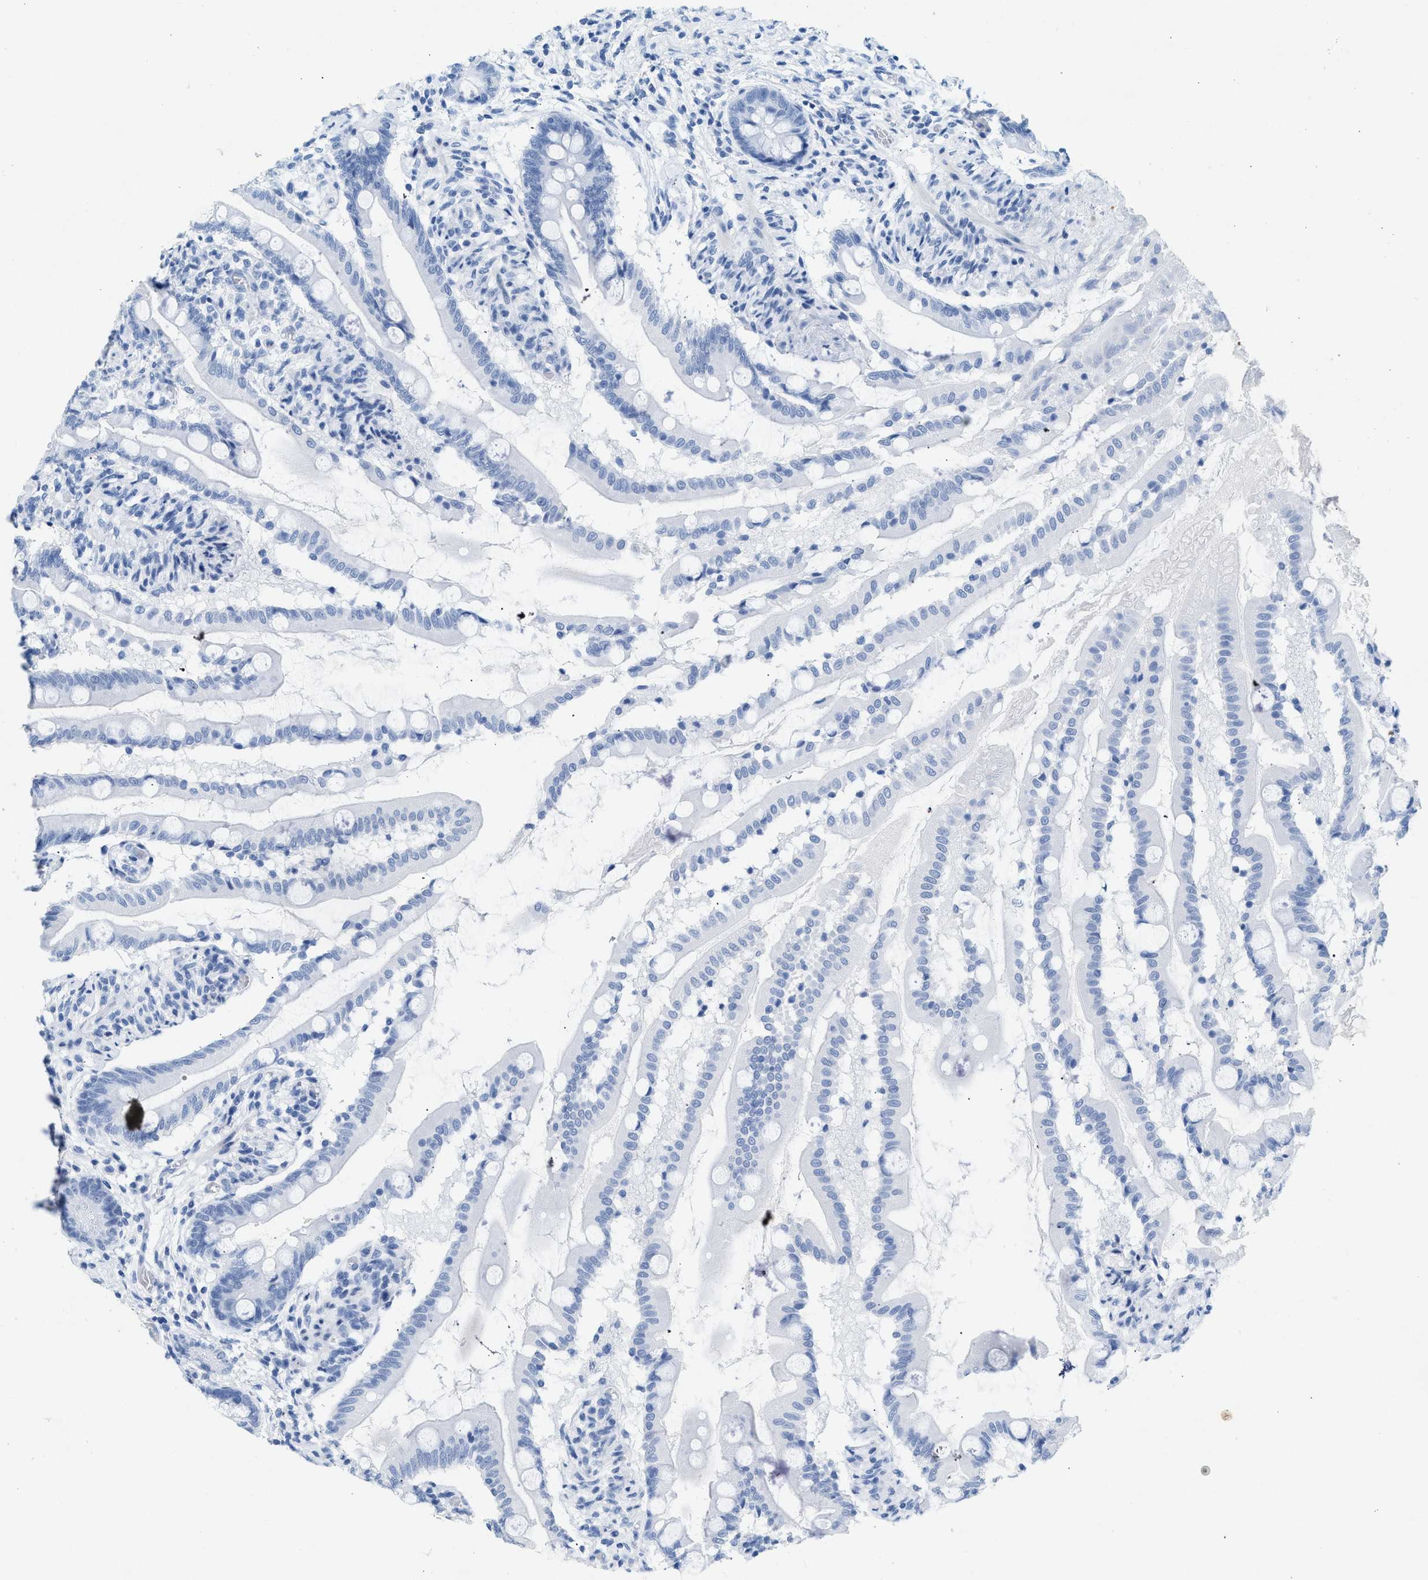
{"staining": {"intensity": "negative", "quantity": "none", "location": "none"}, "tissue": "small intestine", "cell_type": "Glandular cells", "image_type": "normal", "snomed": [{"axis": "morphology", "description": "Normal tissue, NOS"}, {"axis": "topography", "description": "Small intestine"}], "caption": "IHC of benign human small intestine displays no expression in glandular cells. (Stains: DAB (3,3'-diaminobenzidine) immunohistochemistry (IHC) with hematoxylin counter stain, Microscopy: brightfield microscopy at high magnification).", "gene": "HHATL", "patient": {"sex": "female", "age": 56}}